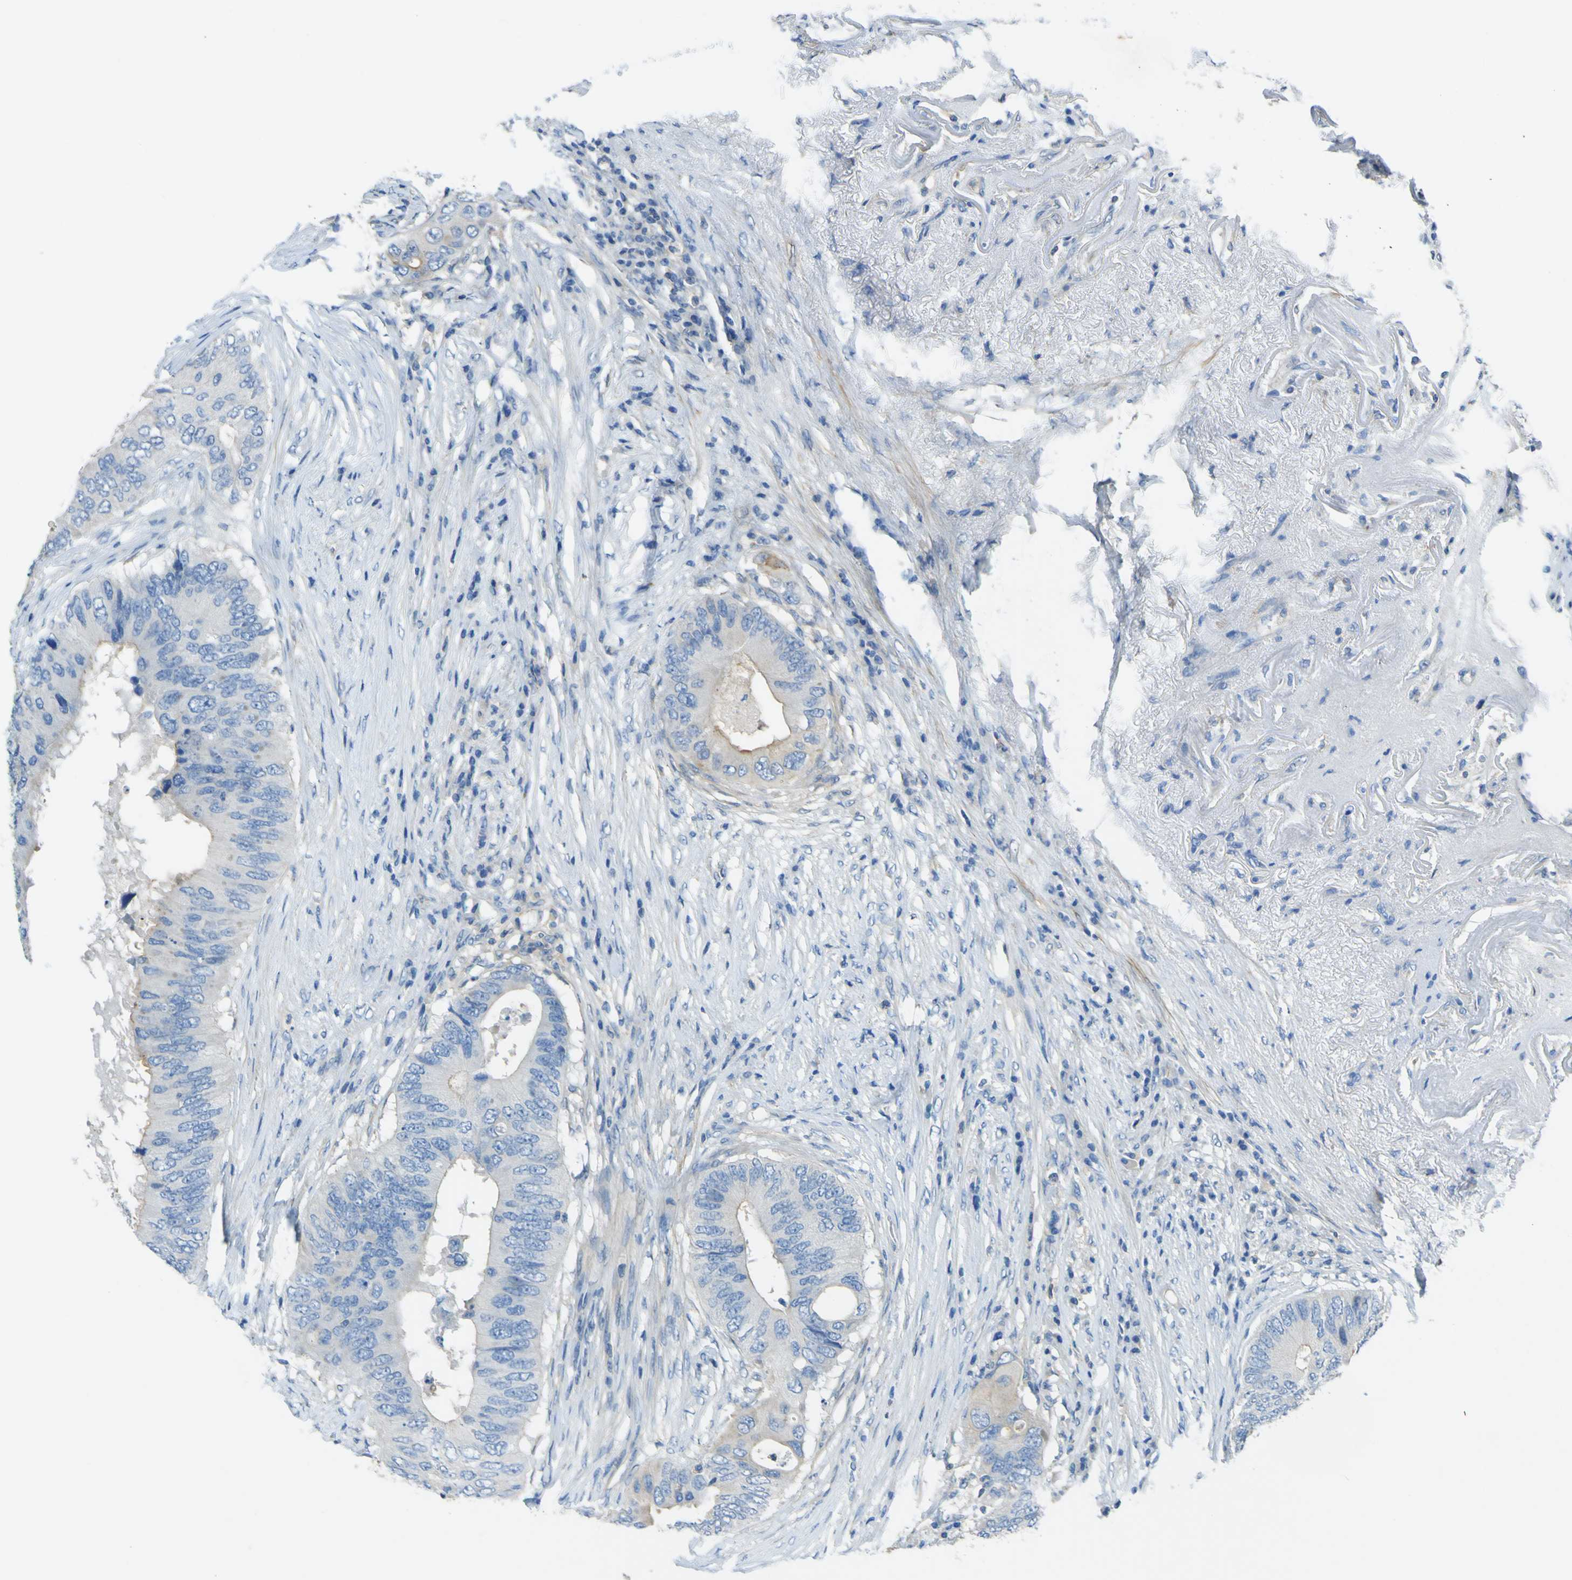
{"staining": {"intensity": "weak", "quantity": "25%-75%", "location": "cytoplasmic/membranous"}, "tissue": "colorectal cancer", "cell_type": "Tumor cells", "image_type": "cancer", "snomed": [{"axis": "morphology", "description": "Adenocarcinoma, NOS"}, {"axis": "topography", "description": "Colon"}], "caption": "Immunohistochemical staining of human colorectal cancer reveals low levels of weak cytoplasmic/membranous protein expression in approximately 25%-75% of tumor cells.", "gene": "OGN", "patient": {"sex": "male", "age": 71}}